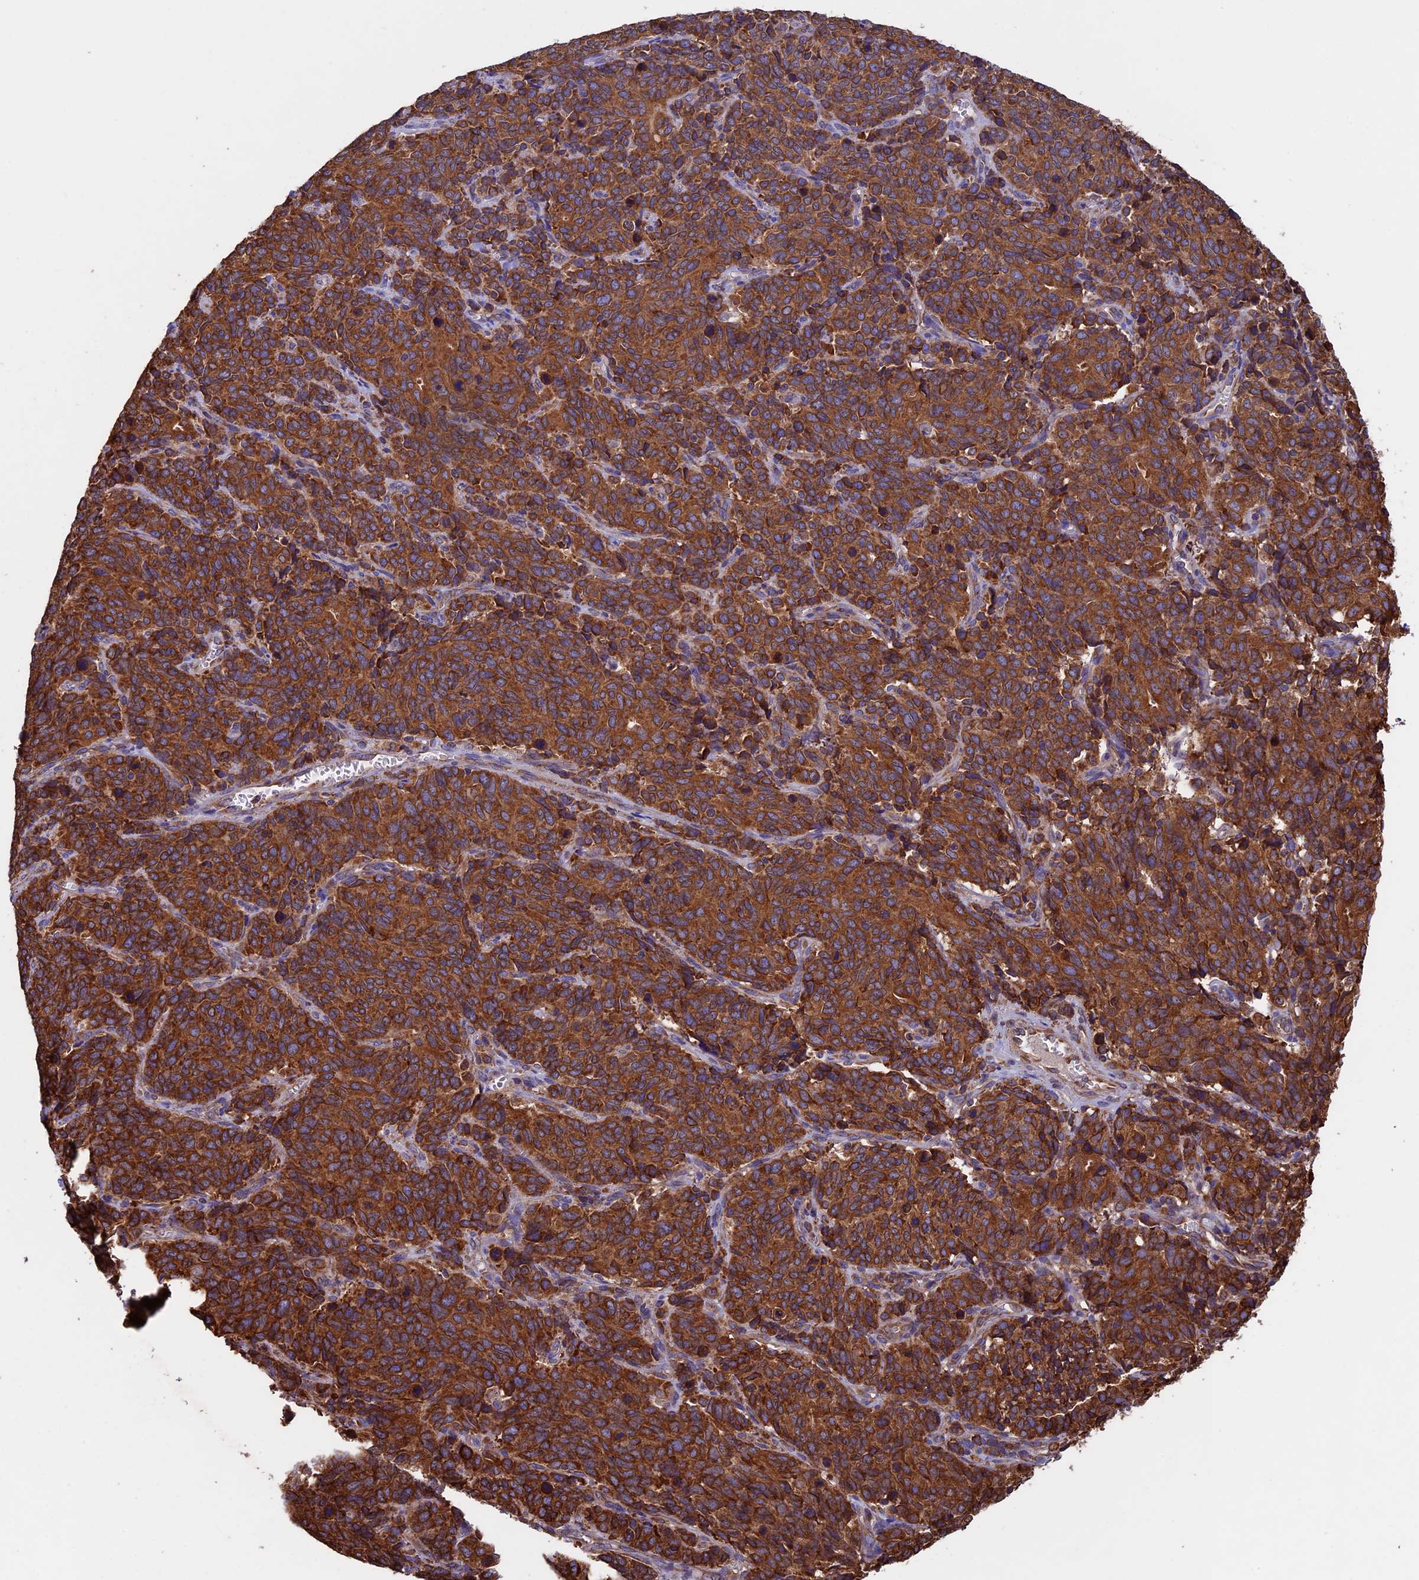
{"staining": {"intensity": "strong", "quantity": ">75%", "location": "cytoplasmic/membranous"}, "tissue": "cervical cancer", "cell_type": "Tumor cells", "image_type": "cancer", "snomed": [{"axis": "morphology", "description": "Squamous cell carcinoma, NOS"}, {"axis": "topography", "description": "Cervix"}], "caption": "Strong cytoplasmic/membranous protein positivity is present in approximately >75% of tumor cells in cervical cancer (squamous cell carcinoma). Immunohistochemistry (ihc) stains the protein of interest in brown and the nuclei are stained blue.", "gene": "BTBD3", "patient": {"sex": "female", "age": 60}}